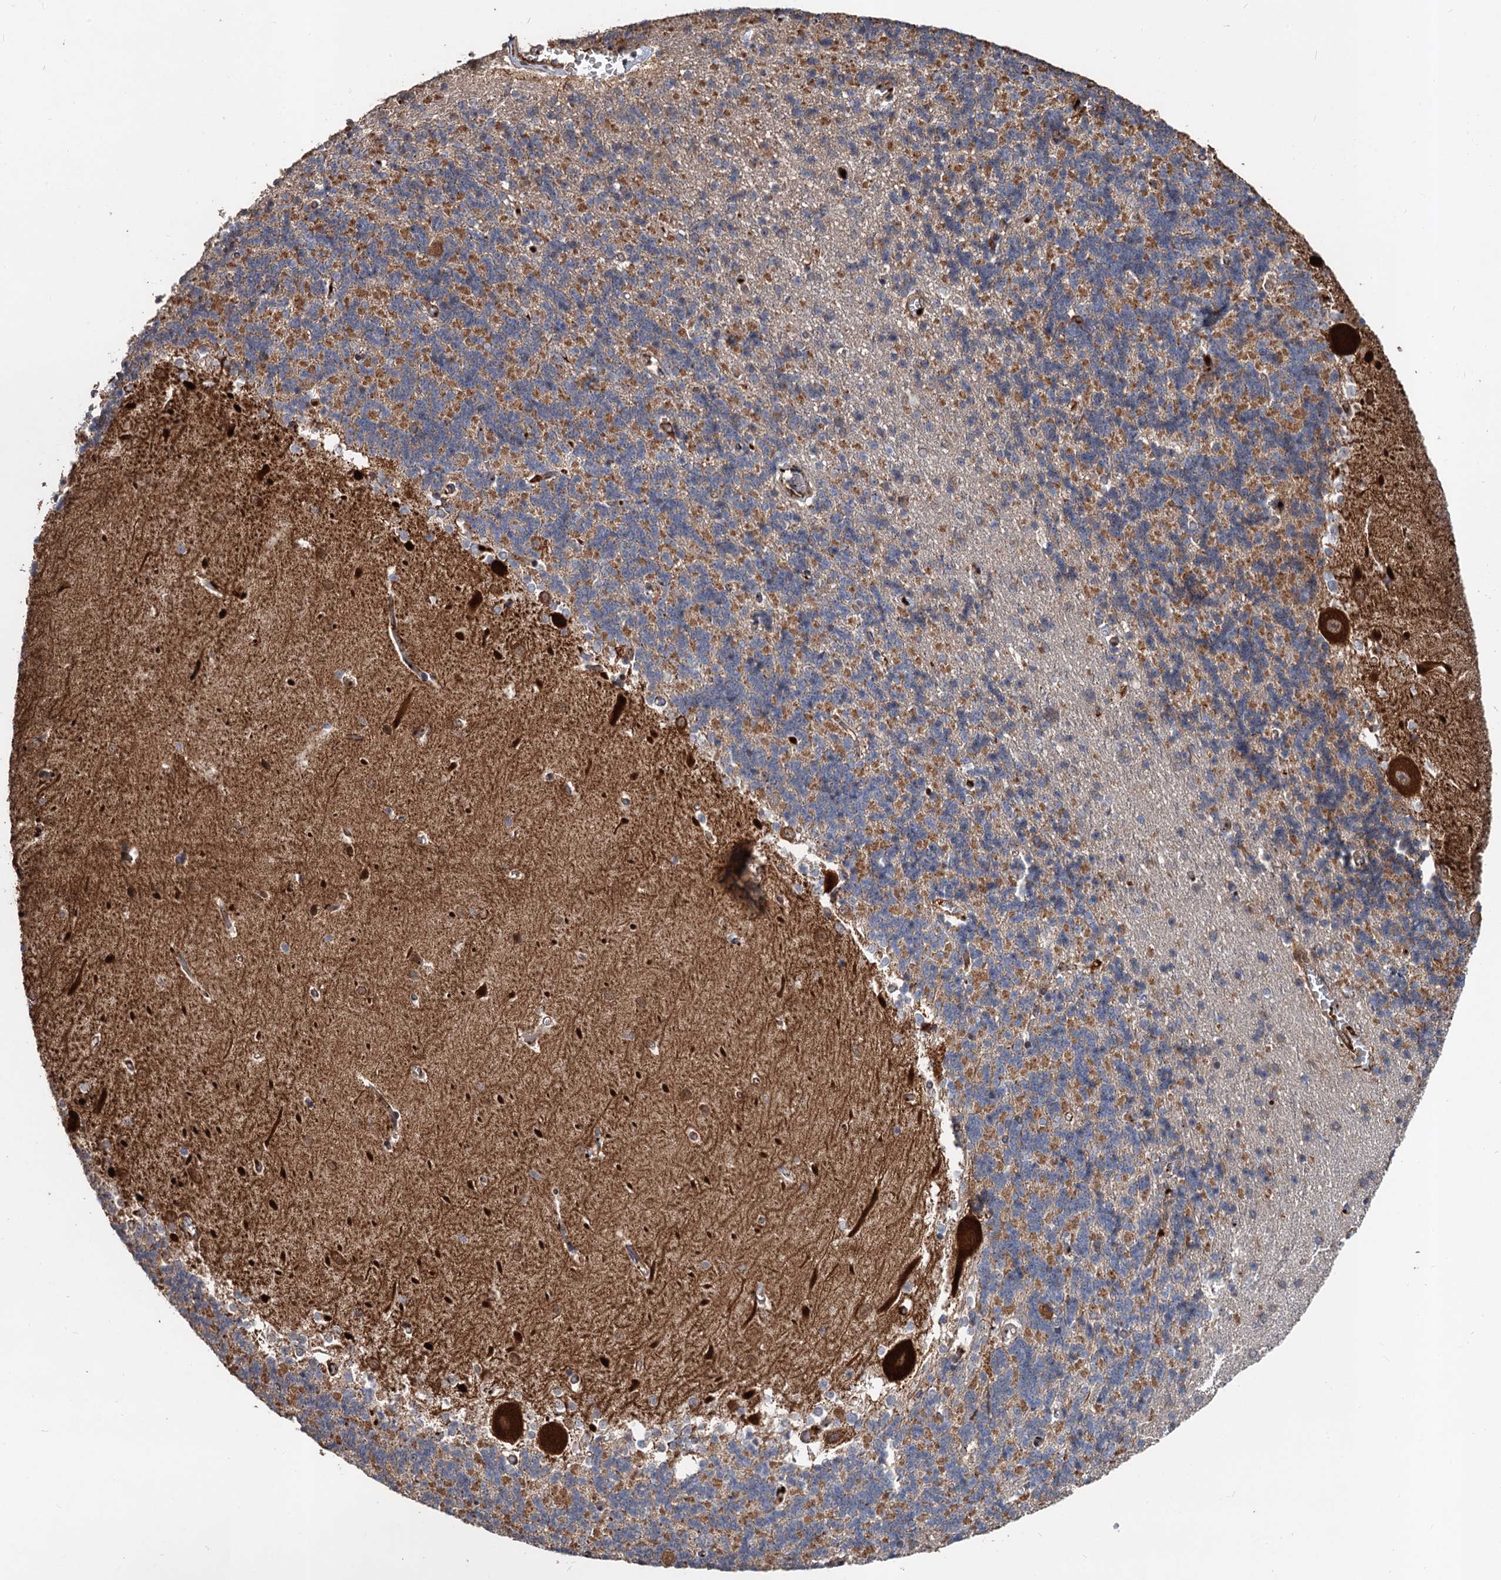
{"staining": {"intensity": "moderate", "quantity": "25%-75%", "location": "cytoplasmic/membranous"}, "tissue": "cerebellum", "cell_type": "Cells in granular layer", "image_type": "normal", "snomed": [{"axis": "morphology", "description": "Normal tissue, NOS"}, {"axis": "topography", "description": "Cerebellum"}], "caption": "Immunohistochemical staining of unremarkable human cerebellum reveals medium levels of moderate cytoplasmic/membranous expression in approximately 25%-75% of cells in granular layer.", "gene": "DEXI", "patient": {"sex": "male", "age": 37}}